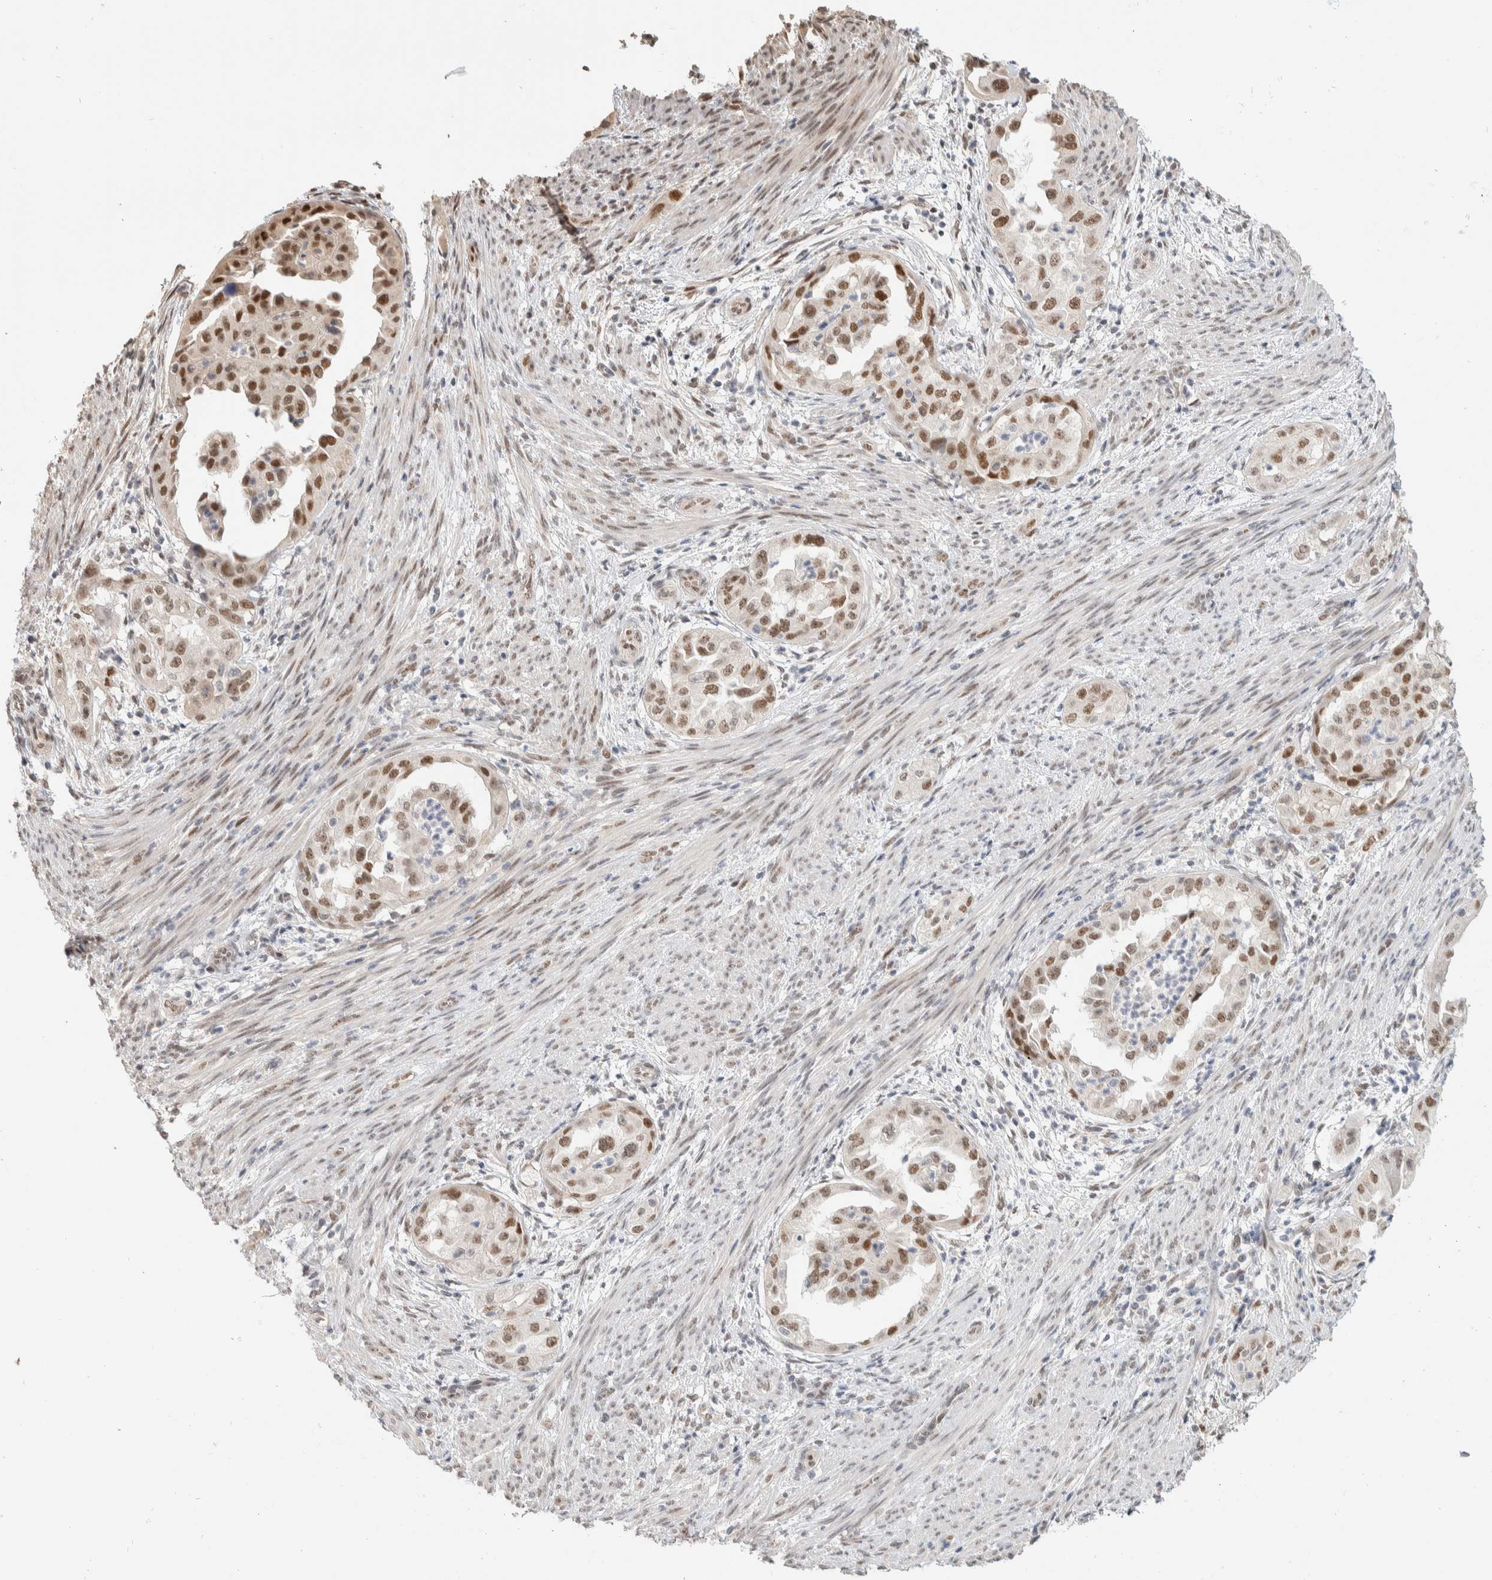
{"staining": {"intensity": "moderate", "quantity": ">75%", "location": "nuclear"}, "tissue": "endometrial cancer", "cell_type": "Tumor cells", "image_type": "cancer", "snomed": [{"axis": "morphology", "description": "Adenocarcinoma, NOS"}, {"axis": "topography", "description": "Endometrium"}], "caption": "A medium amount of moderate nuclear positivity is seen in approximately >75% of tumor cells in endometrial cancer (adenocarcinoma) tissue.", "gene": "PUS7", "patient": {"sex": "female", "age": 85}}